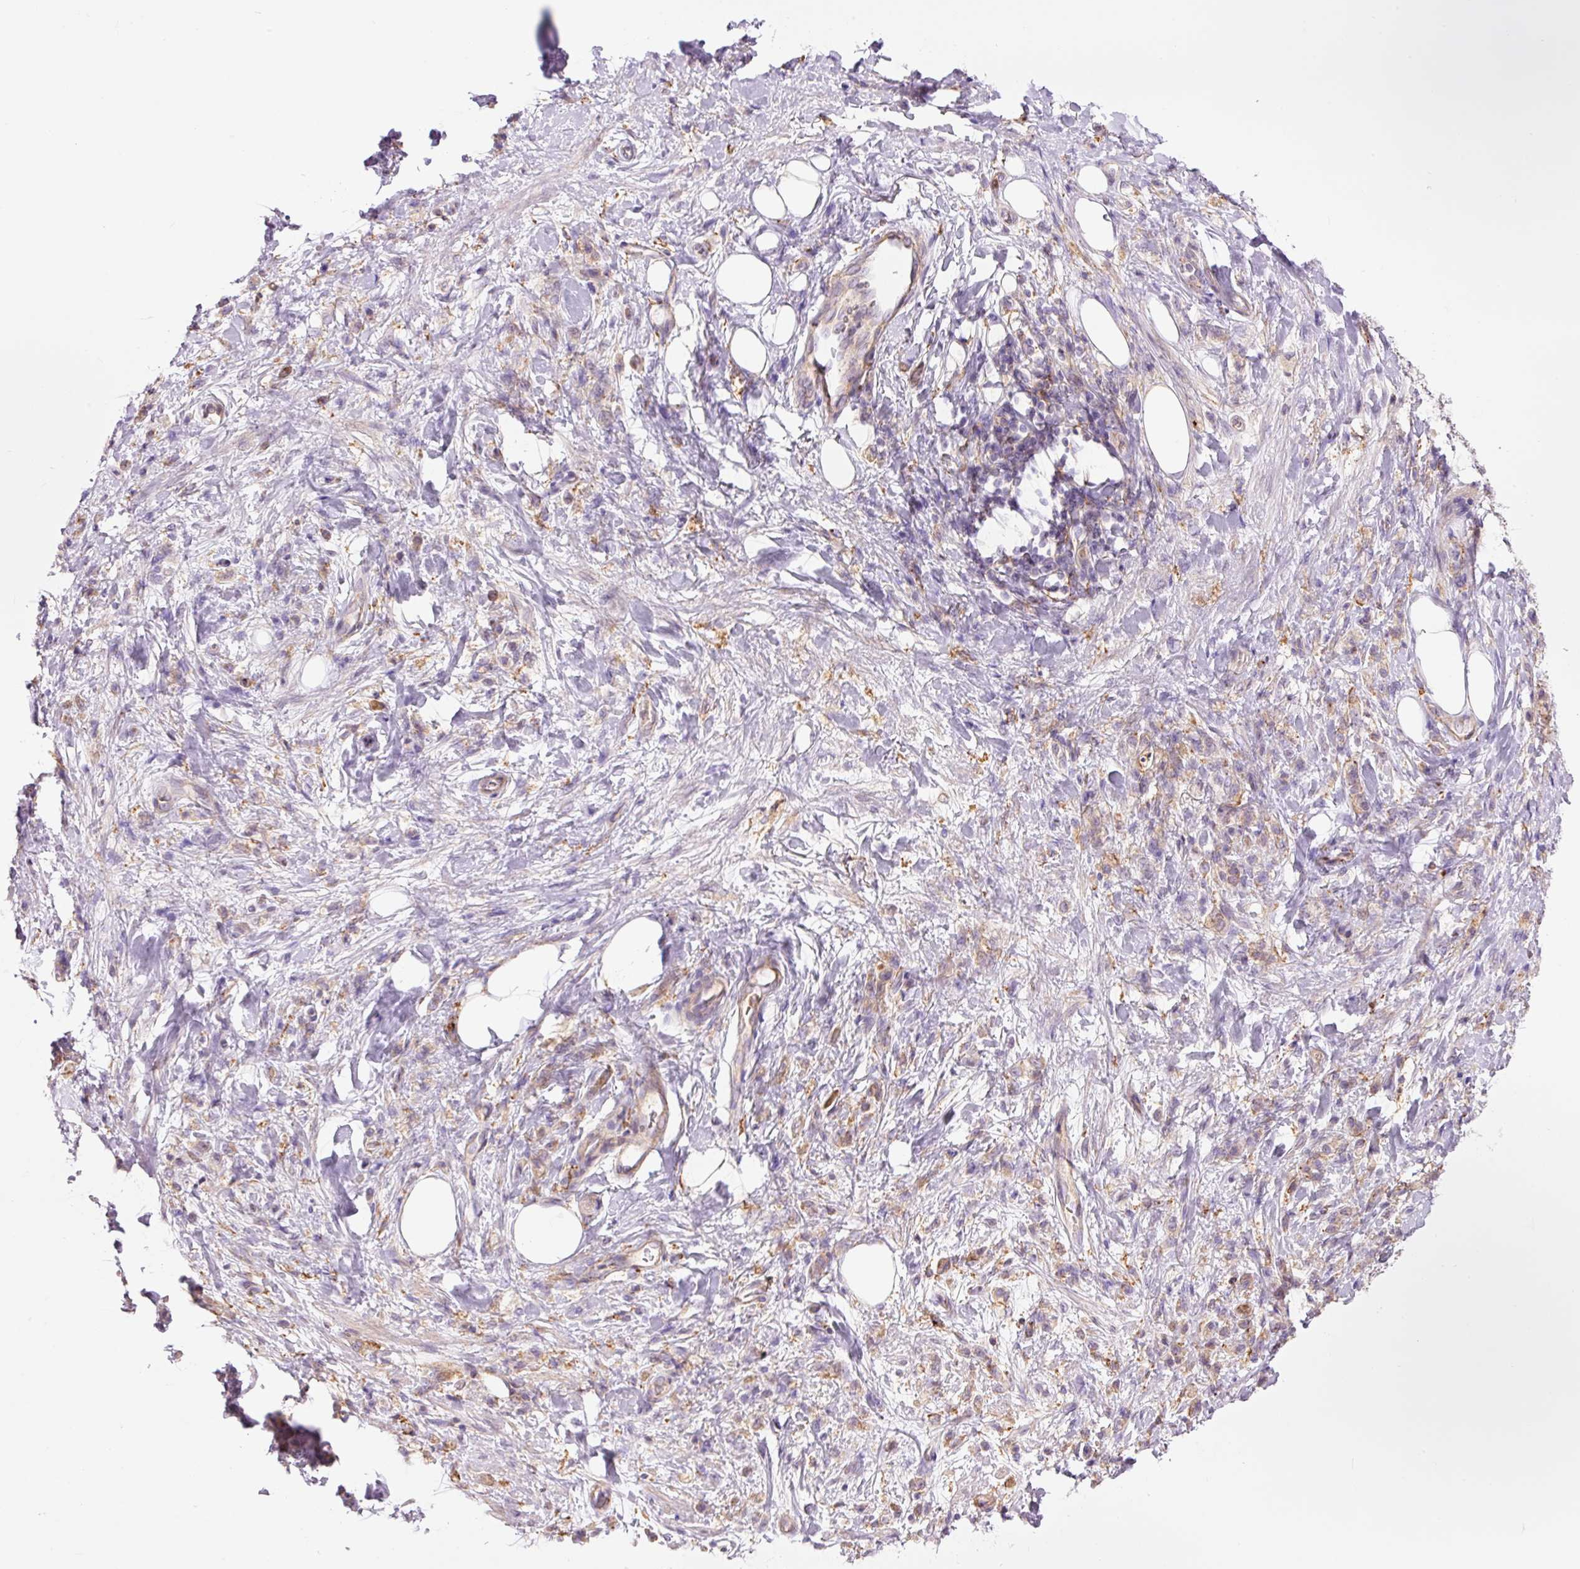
{"staining": {"intensity": "weak", "quantity": "<25%", "location": "cytoplasmic/membranous"}, "tissue": "stomach cancer", "cell_type": "Tumor cells", "image_type": "cancer", "snomed": [{"axis": "morphology", "description": "Adenocarcinoma, NOS"}, {"axis": "topography", "description": "Stomach"}], "caption": "IHC photomicrograph of human stomach cancer (adenocarcinoma) stained for a protein (brown), which shows no positivity in tumor cells.", "gene": "SH2D6", "patient": {"sex": "male", "age": 77}}